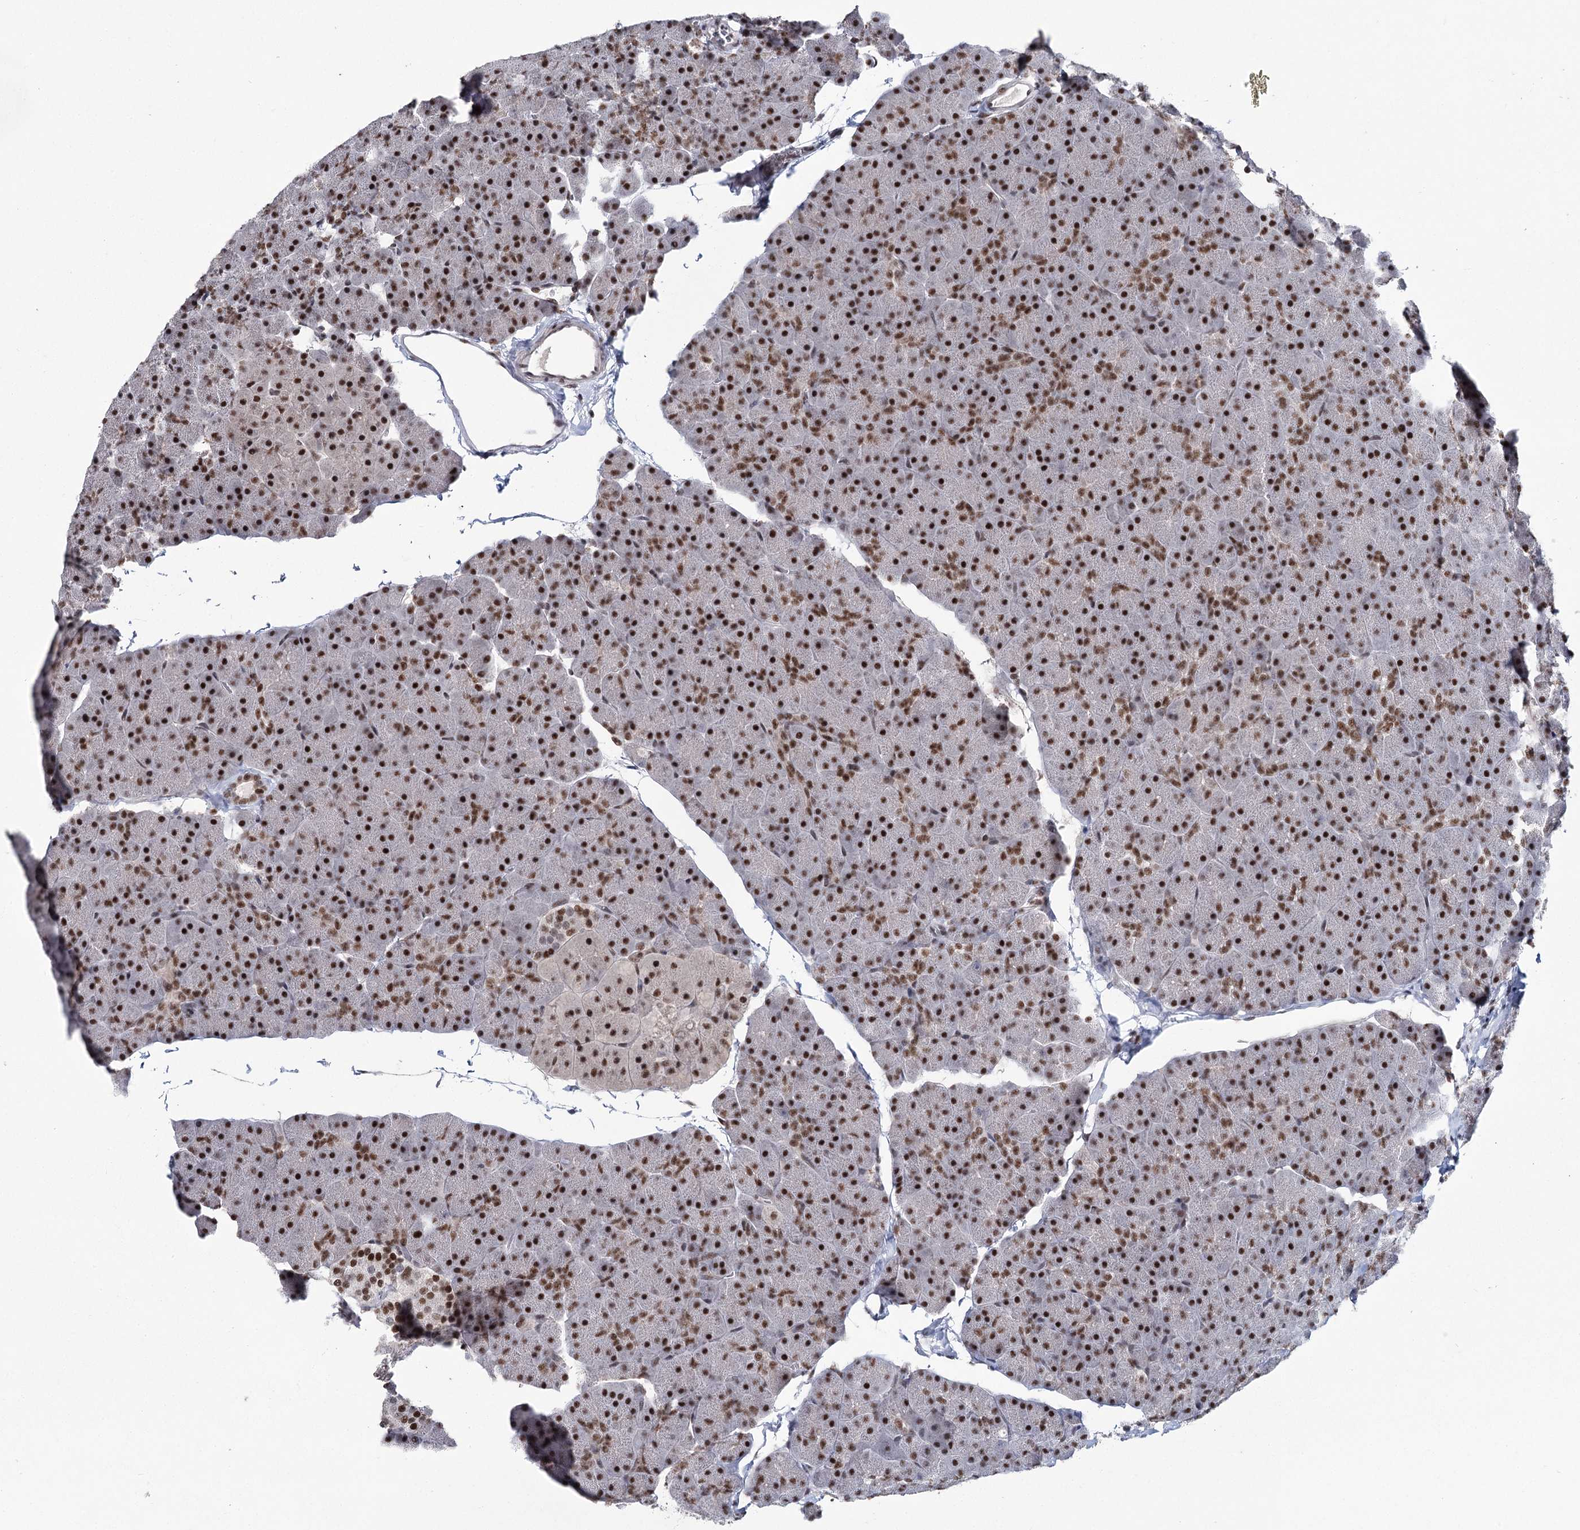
{"staining": {"intensity": "strong", "quantity": ">75%", "location": "nuclear"}, "tissue": "pancreas", "cell_type": "Exocrine glandular cells", "image_type": "normal", "snomed": [{"axis": "morphology", "description": "Normal tissue, NOS"}, {"axis": "topography", "description": "Pancreas"}], "caption": "Immunohistochemical staining of benign pancreas displays strong nuclear protein positivity in about >75% of exocrine glandular cells. The staining is performed using DAB (3,3'-diaminobenzidine) brown chromogen to label protein expression. The nuclei are counter-stained blue using hematoxylin.", "gene": "SCAF8", "patient": {"sex": "male", "age": 36}}